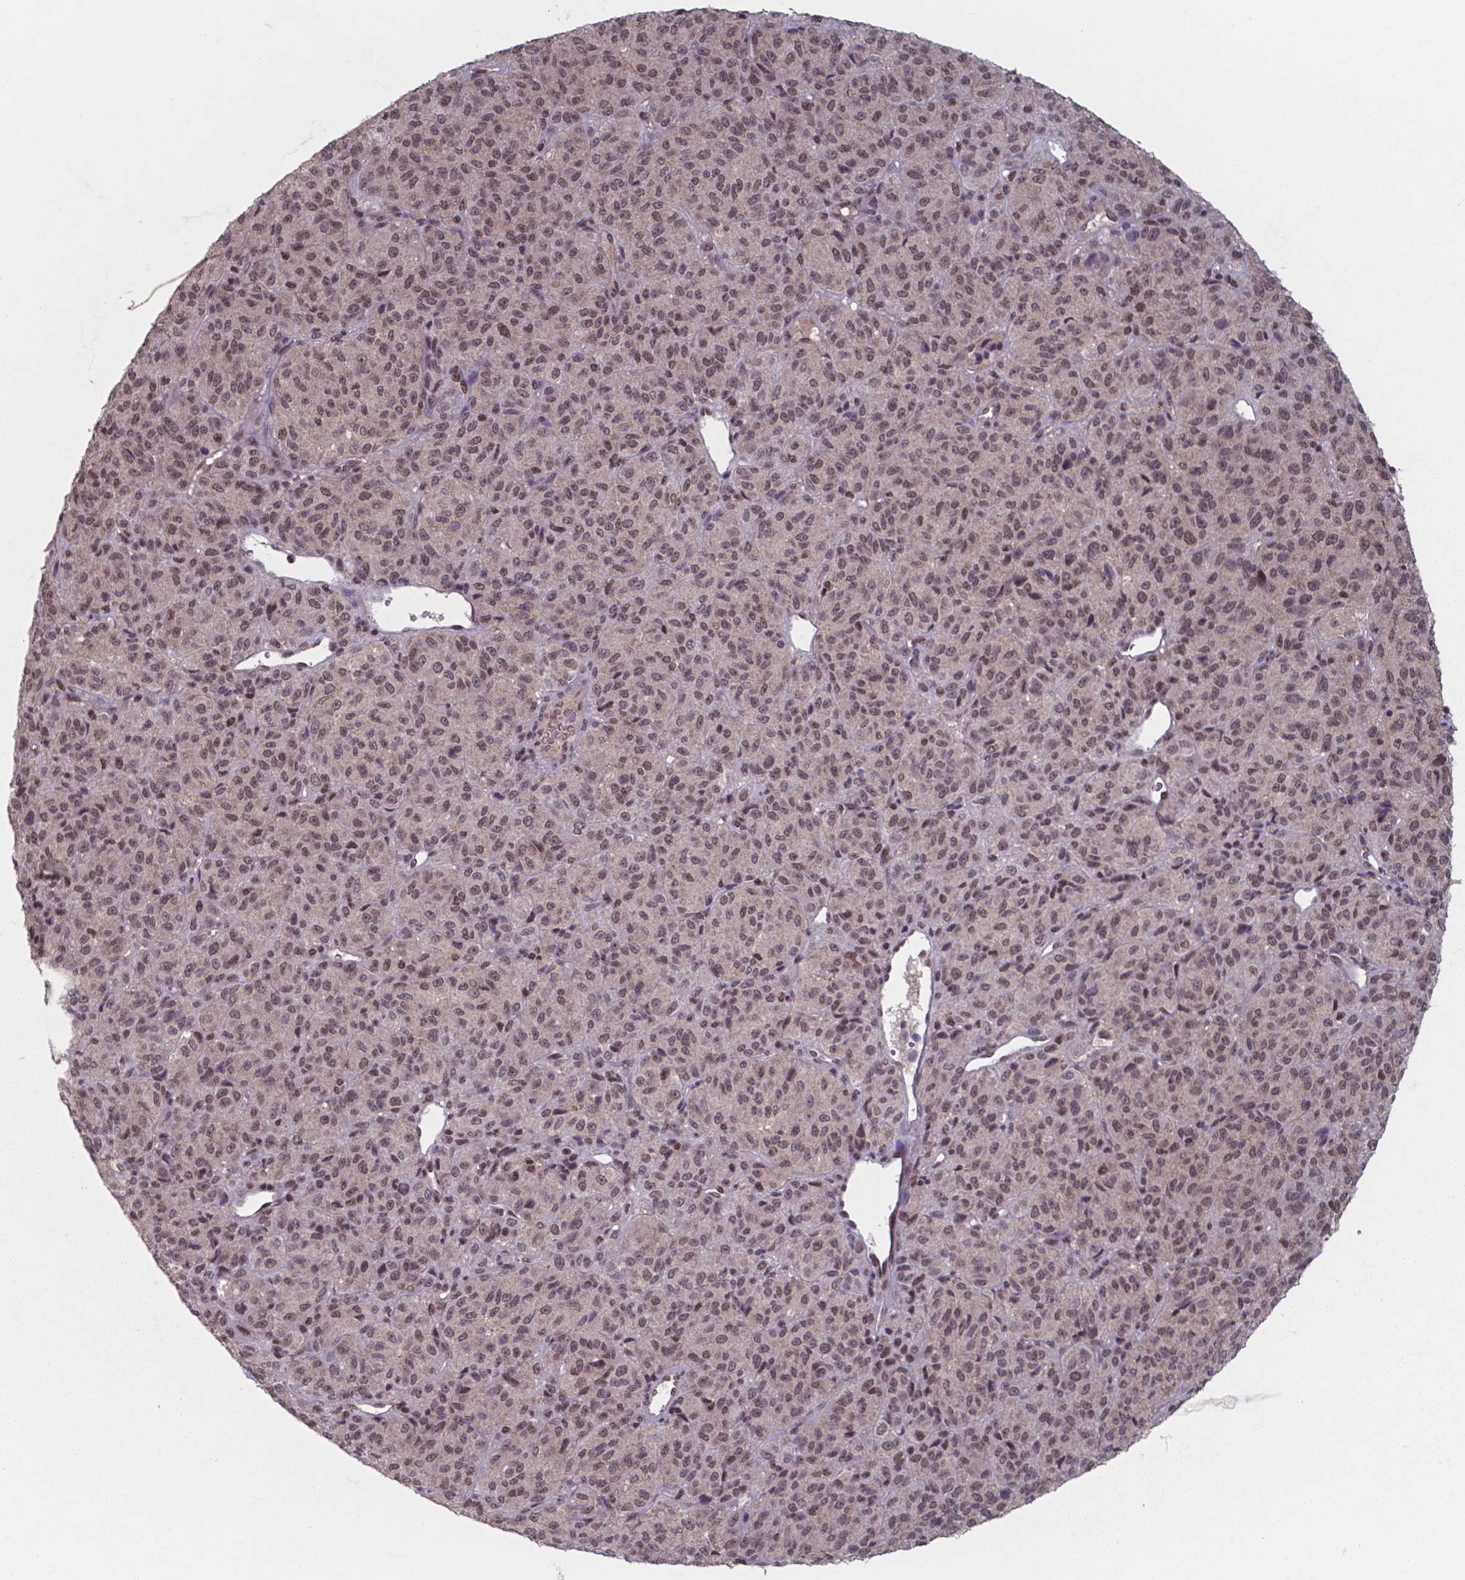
{"staining": {"intensity": "moderate", "quantity": ">75%", "location": "nuclear"}, "tissue": "melanoma", "cell_type": "Tumor cells", "image_type": "cancer", "snomed": [{"axis": "morphology", "description": "Malignant melanoma, Metastatic site"}, {"axis": "topography", "description": "Brain"}], "caption": "This is a histology image of immunohistochemistry staining of malignant melanoma (metastatic site), which shows moderate staining in the nuclear of tumor cells.", "gene": "UBA1", "patient": {"sex": "female", "age": 56}}